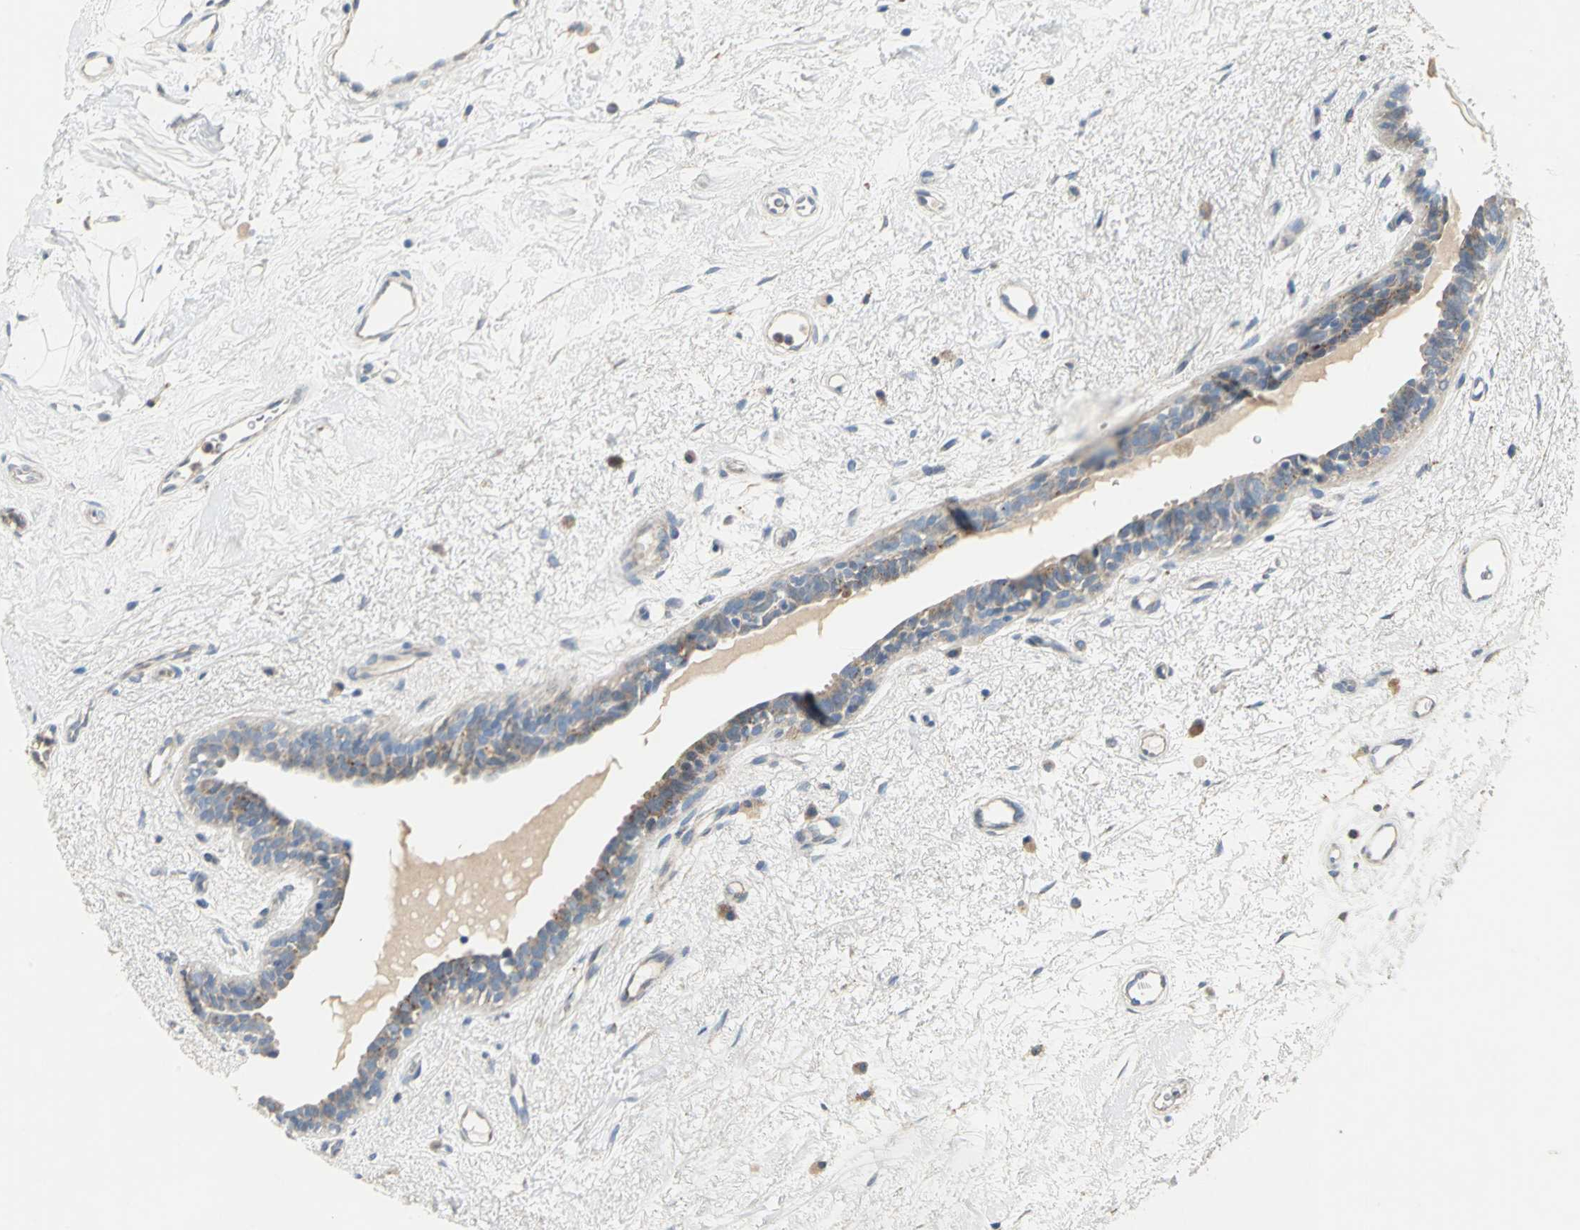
{"staining": {"intensity": "moderate", "quantity": "25%-75%", "location": "cytoplasmic/membranous"}, "tissue": "breast cancer", "cell_type": "Tumor cells", "image_type": "cancer", "snomed": [{"axis": "morphology", "description": "Duct carcinoma"}, {"axis": "topography", "description": "Breast"}], "caption": "Invasive ductal carcinoma (breast) stained with a brown dye demonstrates moderate cytoplasmic/membranous positive positivity in about 25%-75% of tumor cells.", "gene": "SPPL2B", "patient": {"sex": "female", "age": 40}}